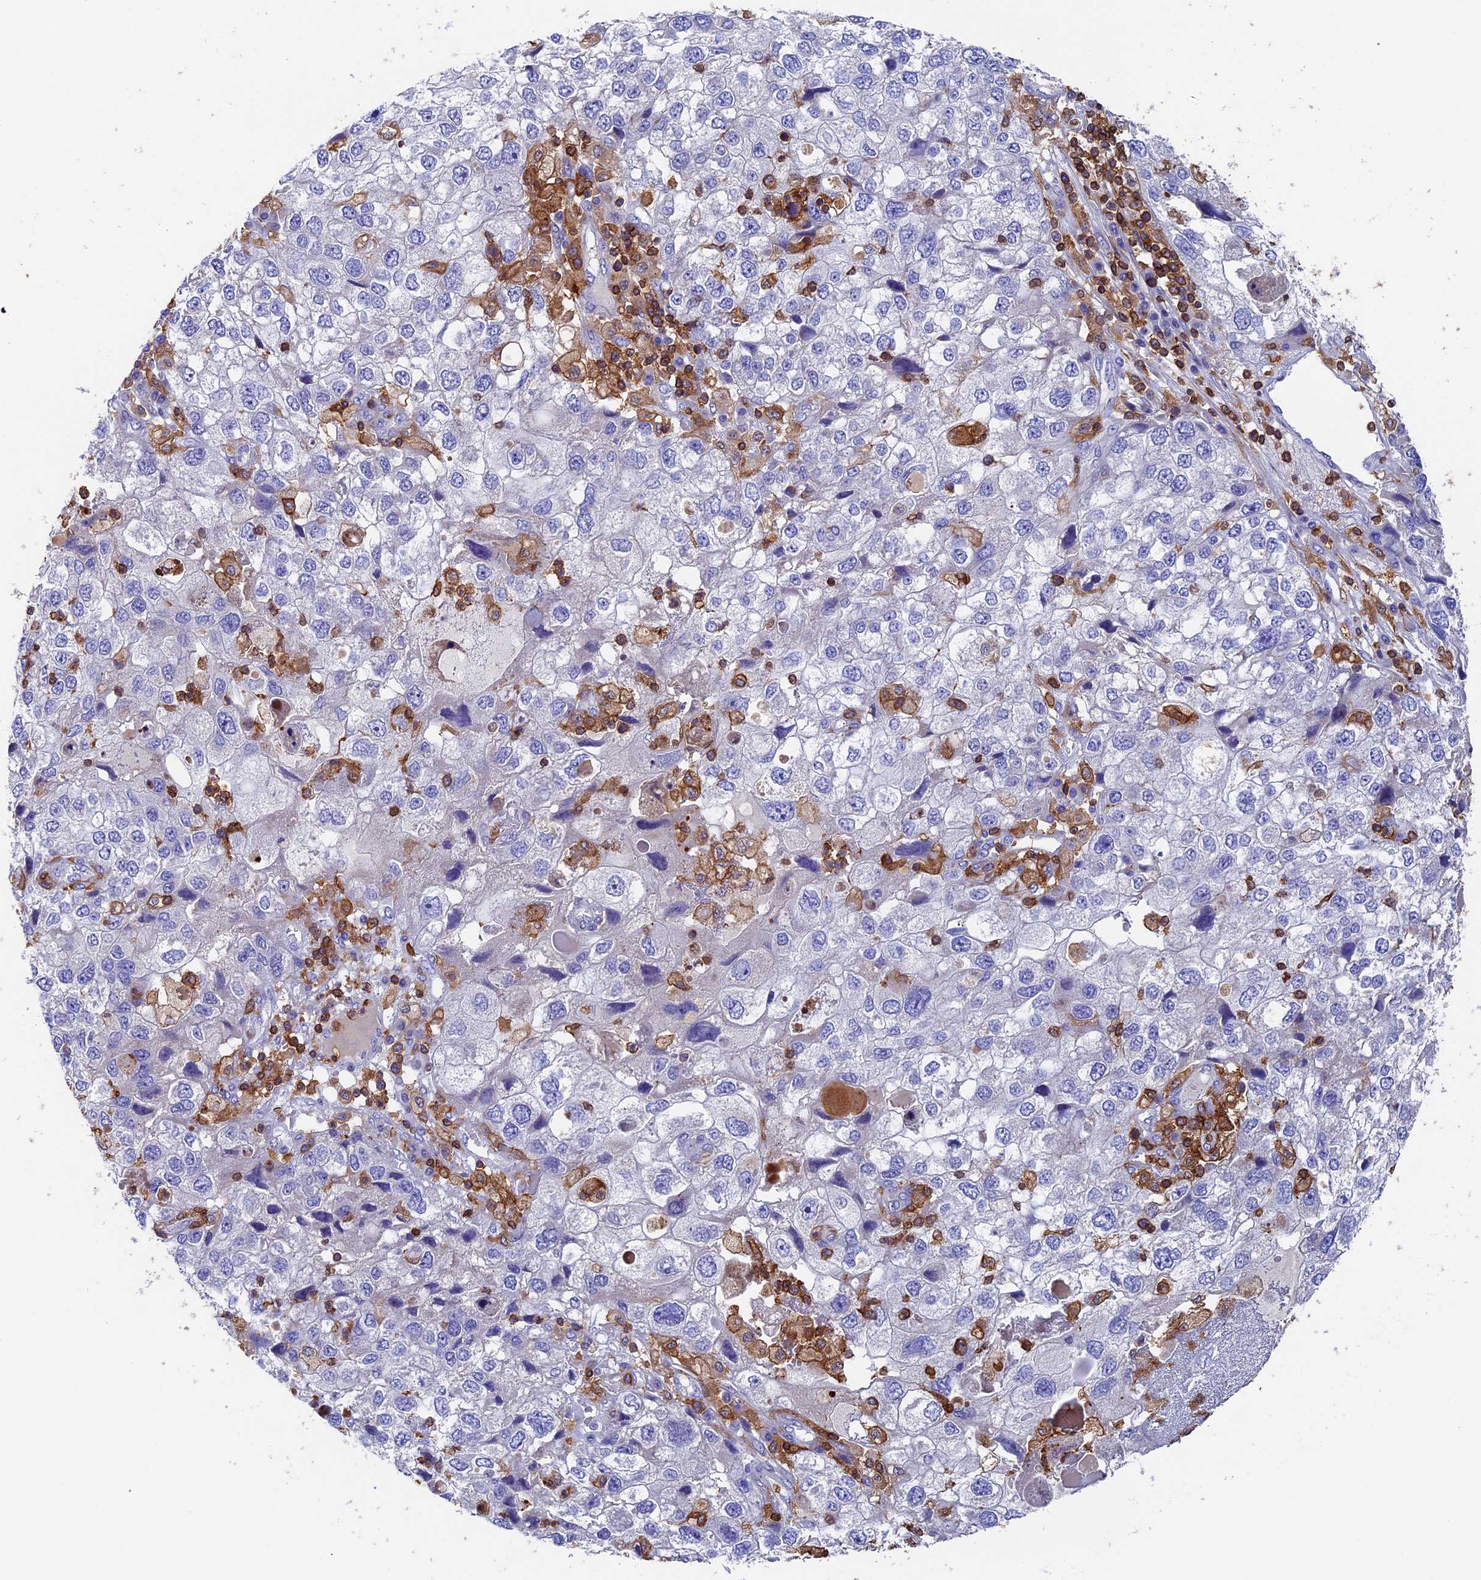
{"staining": {"intensity": "negative", "quantity": "none", "location": "none"}, "tissue": "endometrial cancer", "cell_type": "Tumor cells", "image_type": "cancer", "snomed": [{"axis": "morphology", "description": "Adenocarcinoma, NOS"}, {"axis": "topography", "description": "Endometrium"}], "caption": "High power microscopy photomicrograph of an IHC micrograph of endometrial cancer (adenocarcinoma), revealing no significant staining in tumor cells. (Brightfield microscopy of DAB immunohistochemistry (IHC) at high magnification).", "gene": "ADAT1", "patient": {"sex": "female", "age": 49}}